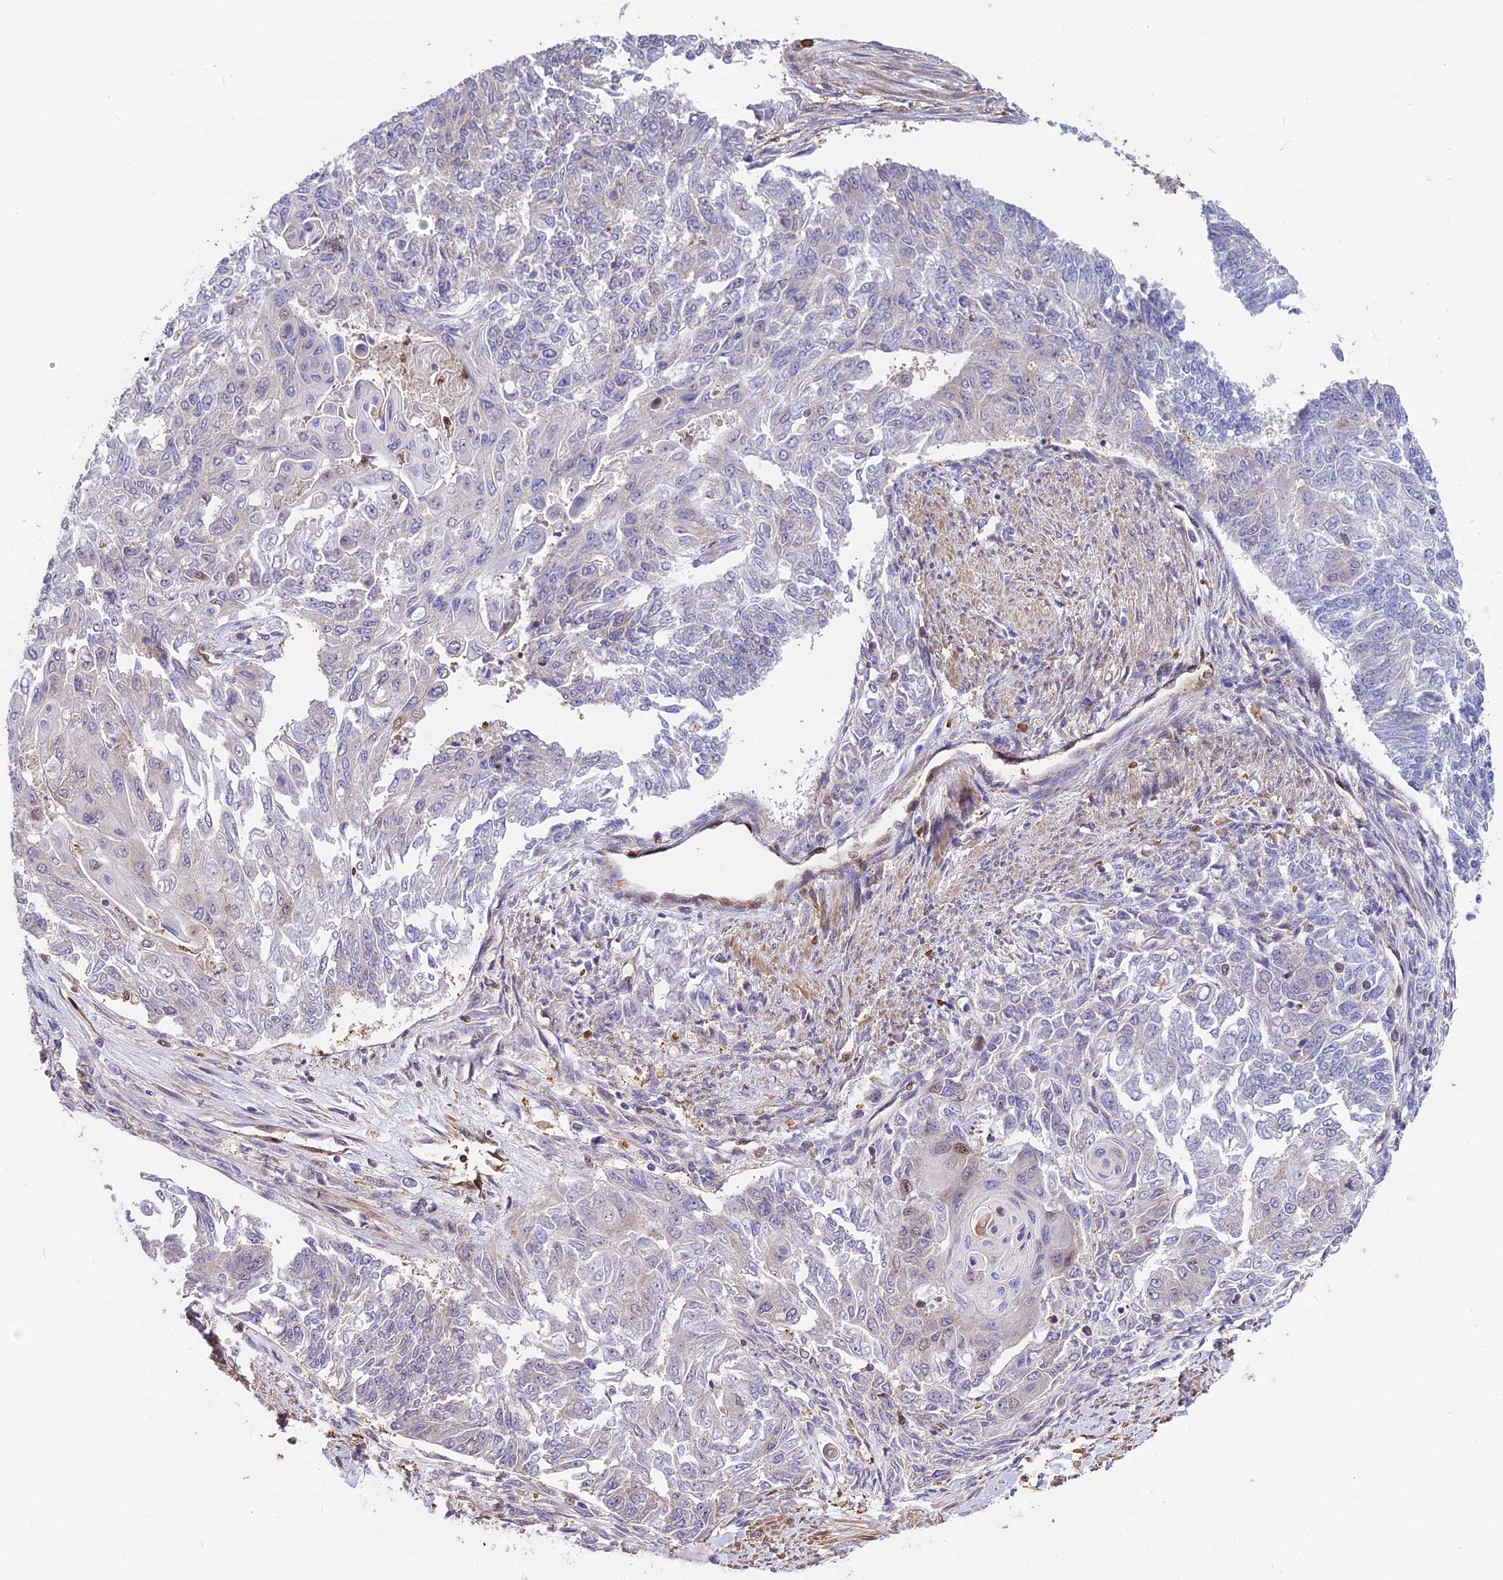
{"staining": {"intensity": "negative", "quantity": "none", "location": "none"}, "tissue": "endometrial cancer", "cell_type": "Tumor cells", "image_type": "cancer", "snomed": [{"axis": "morphology", "description": "Adenocarcinoma, NOS"}, {"axis": "topography", "description": "Endometrium"}], "caption": "High magnification brightfield microscopy of endometrial cancer stained with DAB (brown) and counterstained with hematoxylin (blue): tumor cells show no significant expression.", "gene": "HERPUD1", "patient": {"sex": "female", "age": 32}}